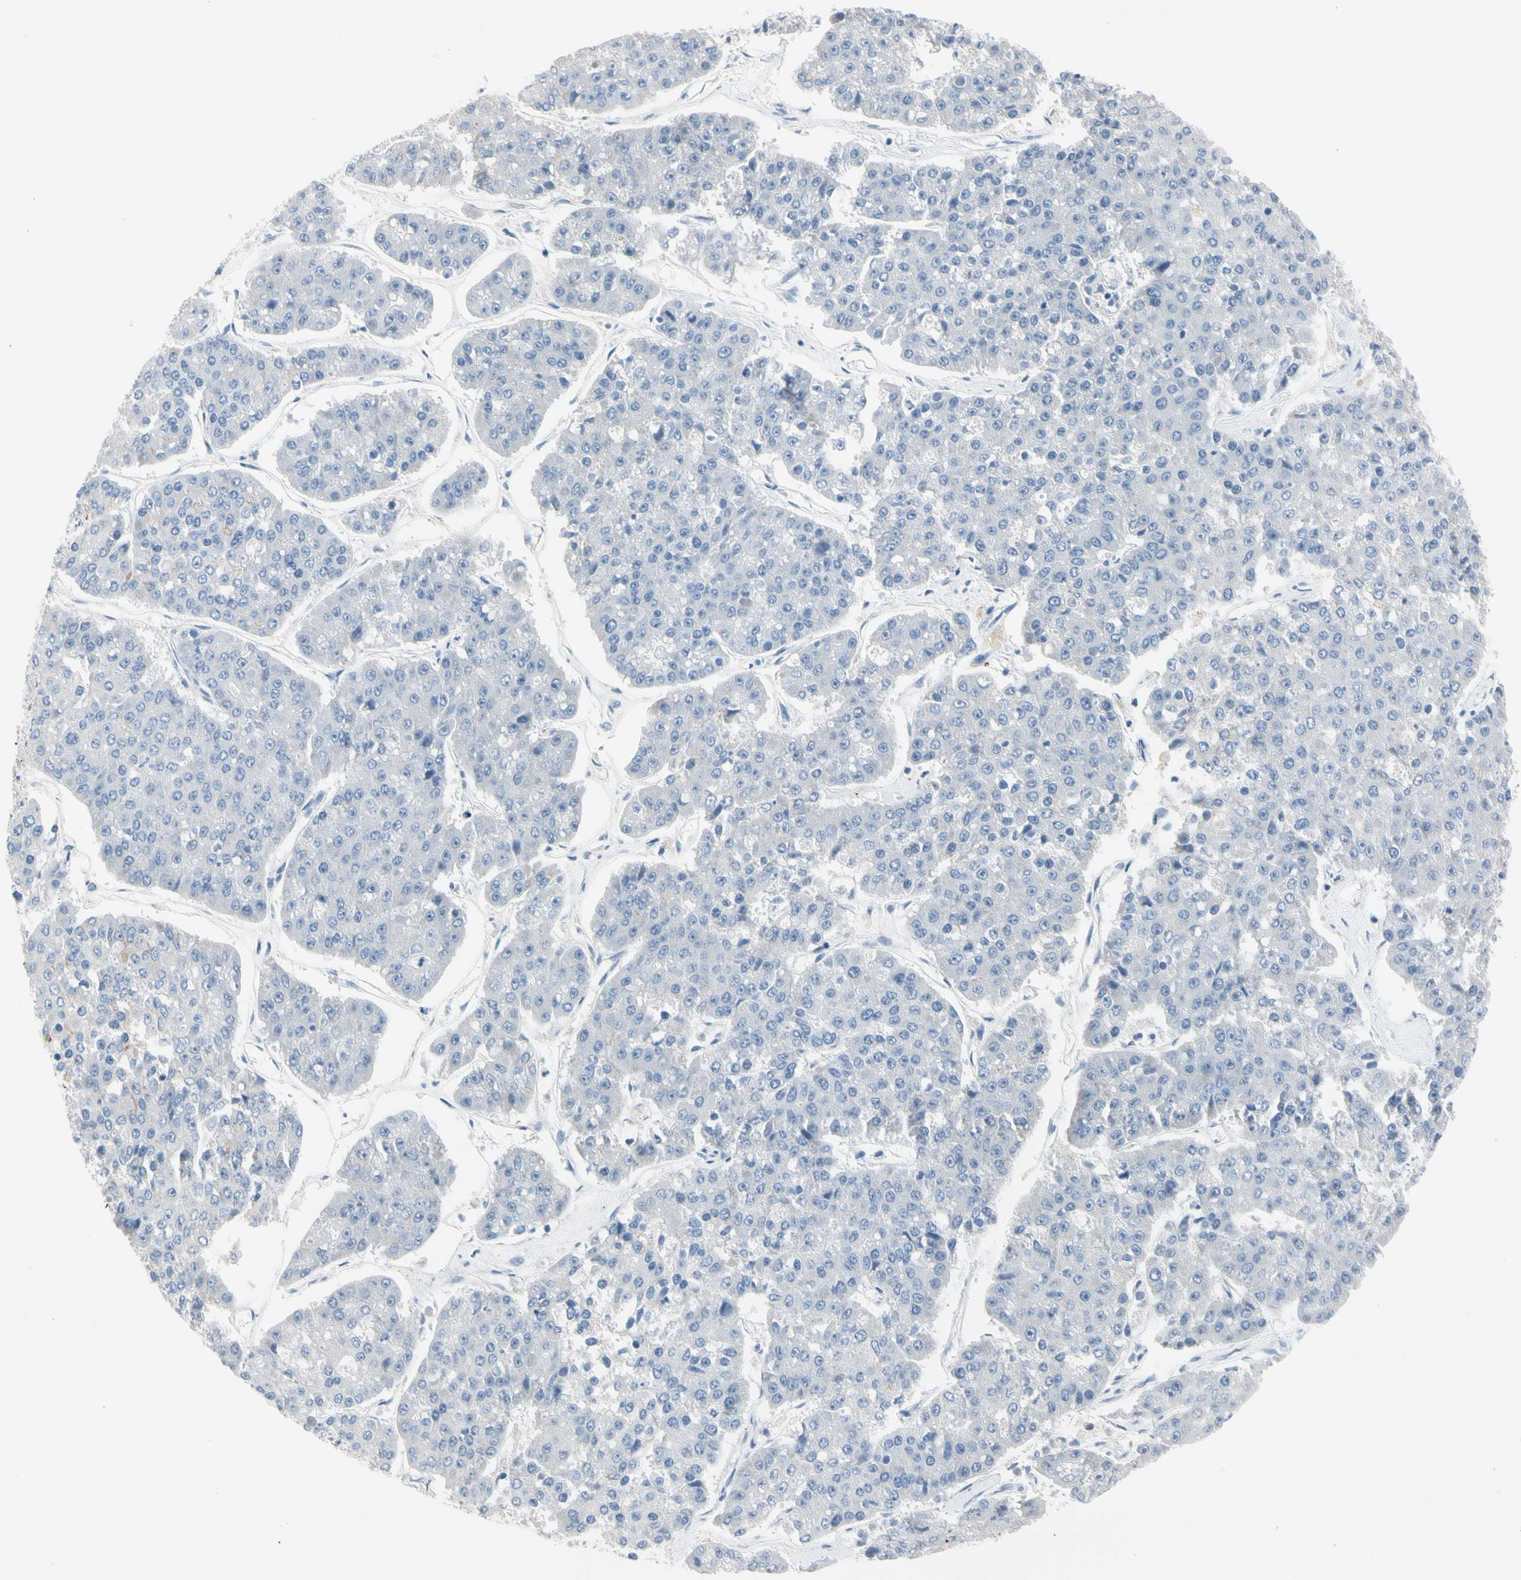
{"staining": {"intensity": "negative", "quantity": "none", "location": "none"}, "tissue": "pancreatic cancer", "cell_type": "Tumor cells", "image_type": "cancer", "snomed": [{"axis": "morphology", "description": "Adenocarcinoma, NOS"}, {"axis": "topography", "description": "Pancreas"}], "caption": "A histopathology image of human pancreatic cancer is negative for staining in tumor cells.", "gene": "MARK1", "patient": {"sex": "male", "age": 50}}